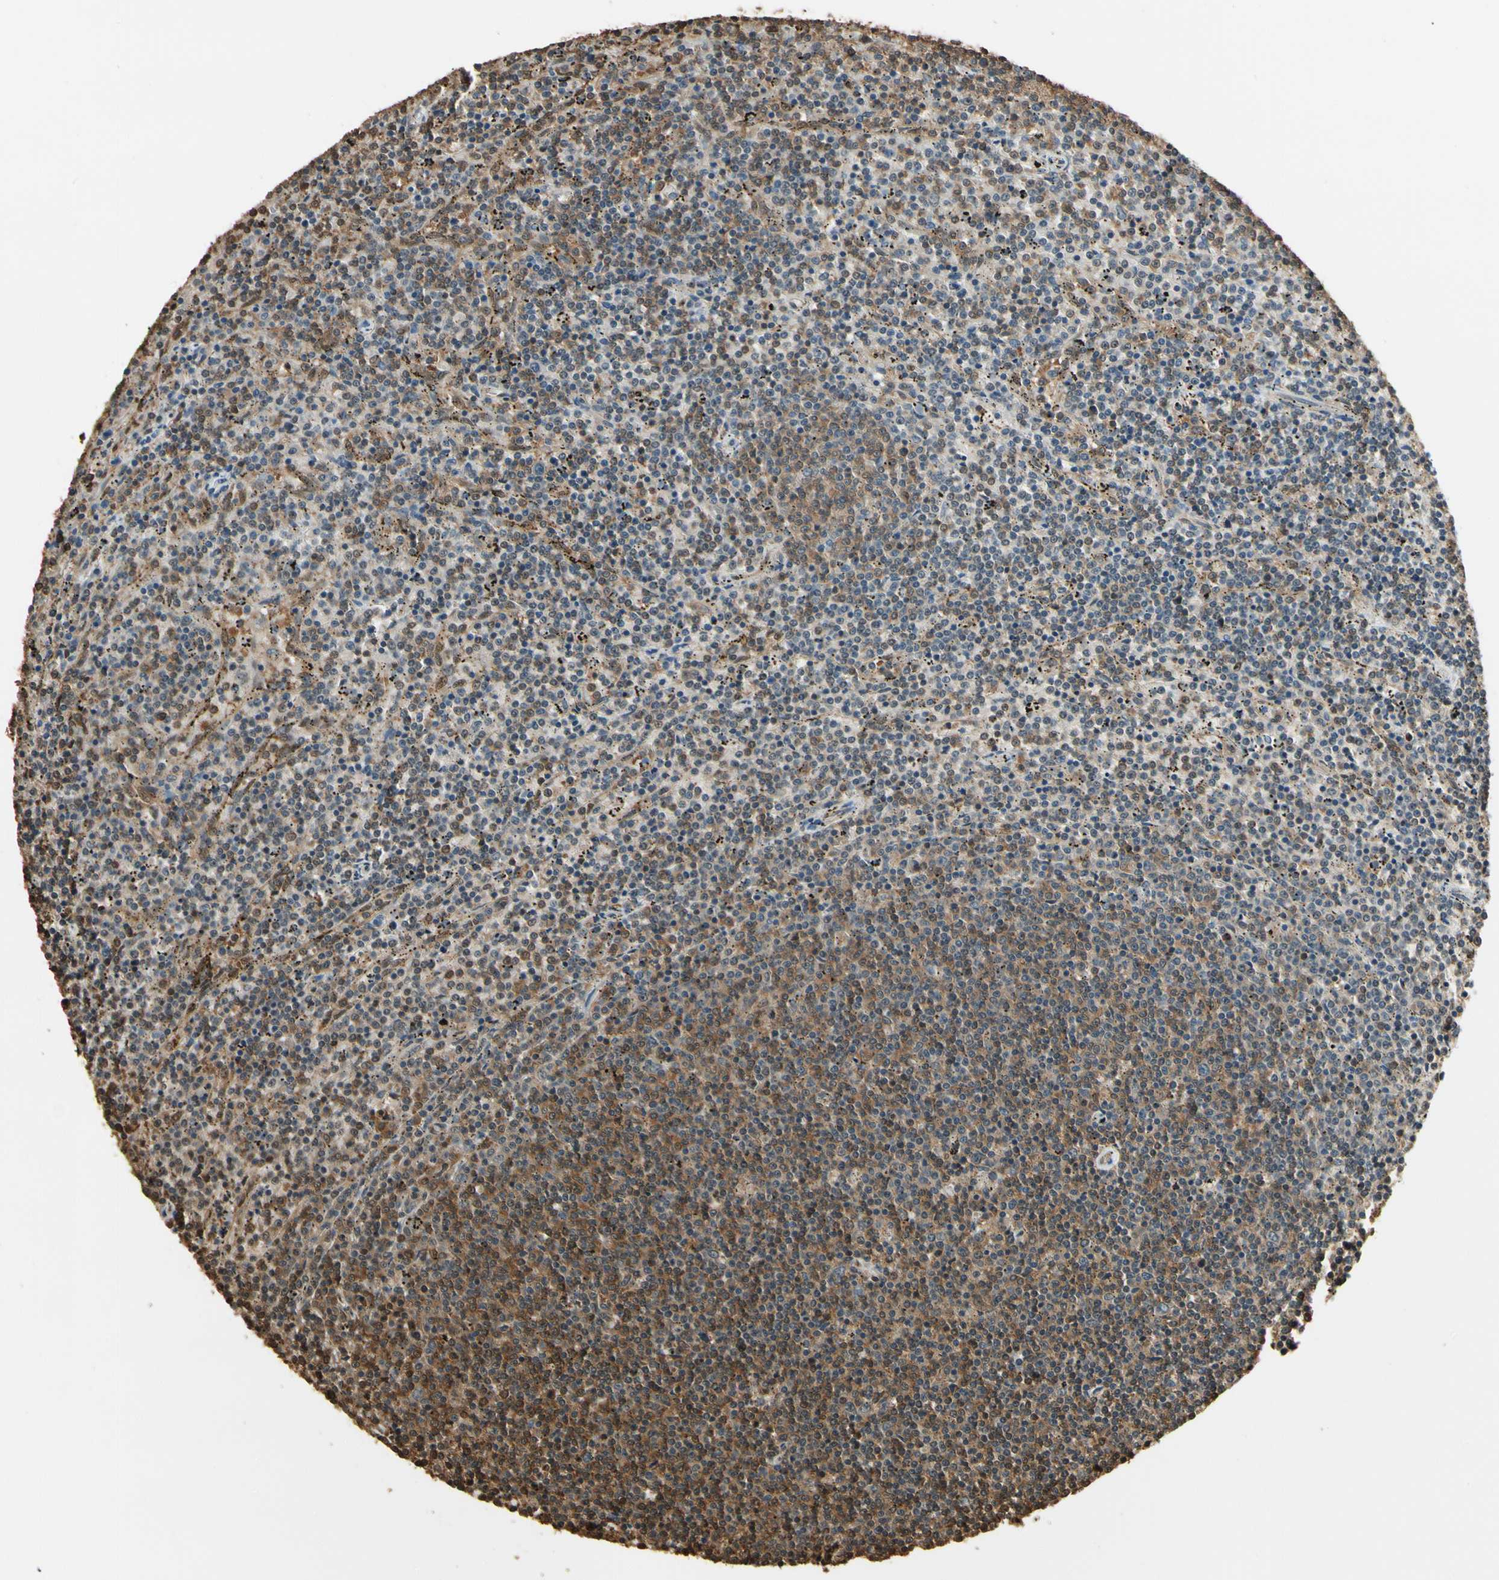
{"staining": {"intensity": "moderate", "quantity": "25%-75%", "location": "cytoplasmic/membranous,nuclear"}, "tissue": "lymphoma", "cell_type": "Tumor cells", "image_type": "cancer", "snomed": [{"axis": "morphology", "description": "Malignant lymphoma, non-Hodgkin's type, Low grade"}, {"axis": "topography", "description": "Spleen"}], "caption": "Immunohistochemical staining of low-grade malignant lymphoma, non-Hodgkin's type displays medium levels of moderate cytoplasmic/membranous and nuclear expression in about 25%-75% of tumor cells.", "gene": "YWHAE", "patient": {"sex": "female", "age": 50}}